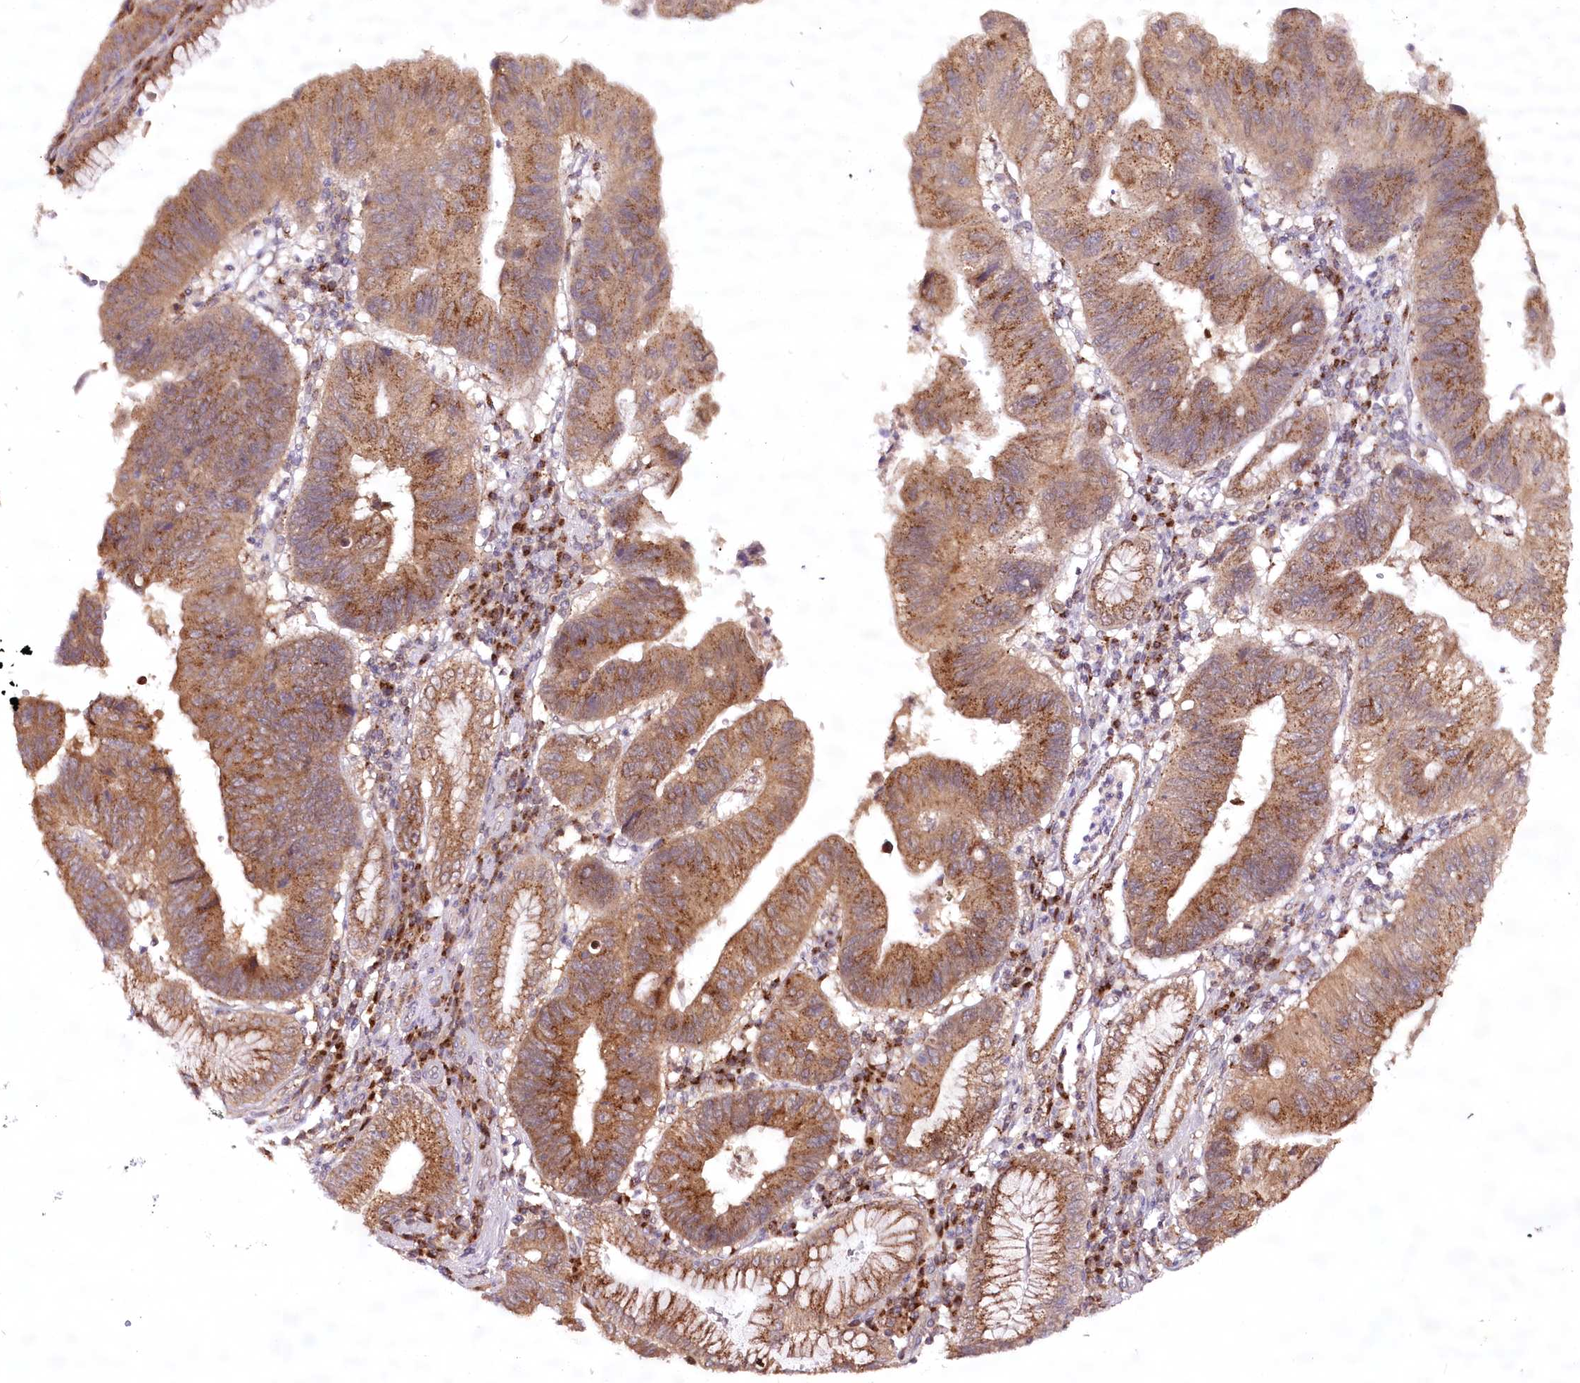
{"staining": {"intensity": "strong", "quantity": ">75%", "location": "cytoplasmic/membranous"}, "tissue": "stomach cancer", "cell_type": "Tumor cells", "image_type": "cancer", "snomed": [{"axis": "morphology", "description": "Adenocarcinoma, NOS"}, {"axis": "topography", "description": "Stomach"}], "caption": "IHC histopathology image of stomach cancer (adenocarcinoma) stained for a protein (brown), which exhibits high levels of strong cytoplasmic/membranous expression in about >75% of tumor cells.", "gene": "COPG1", "patient": {"sex": "male", "age": 59}}